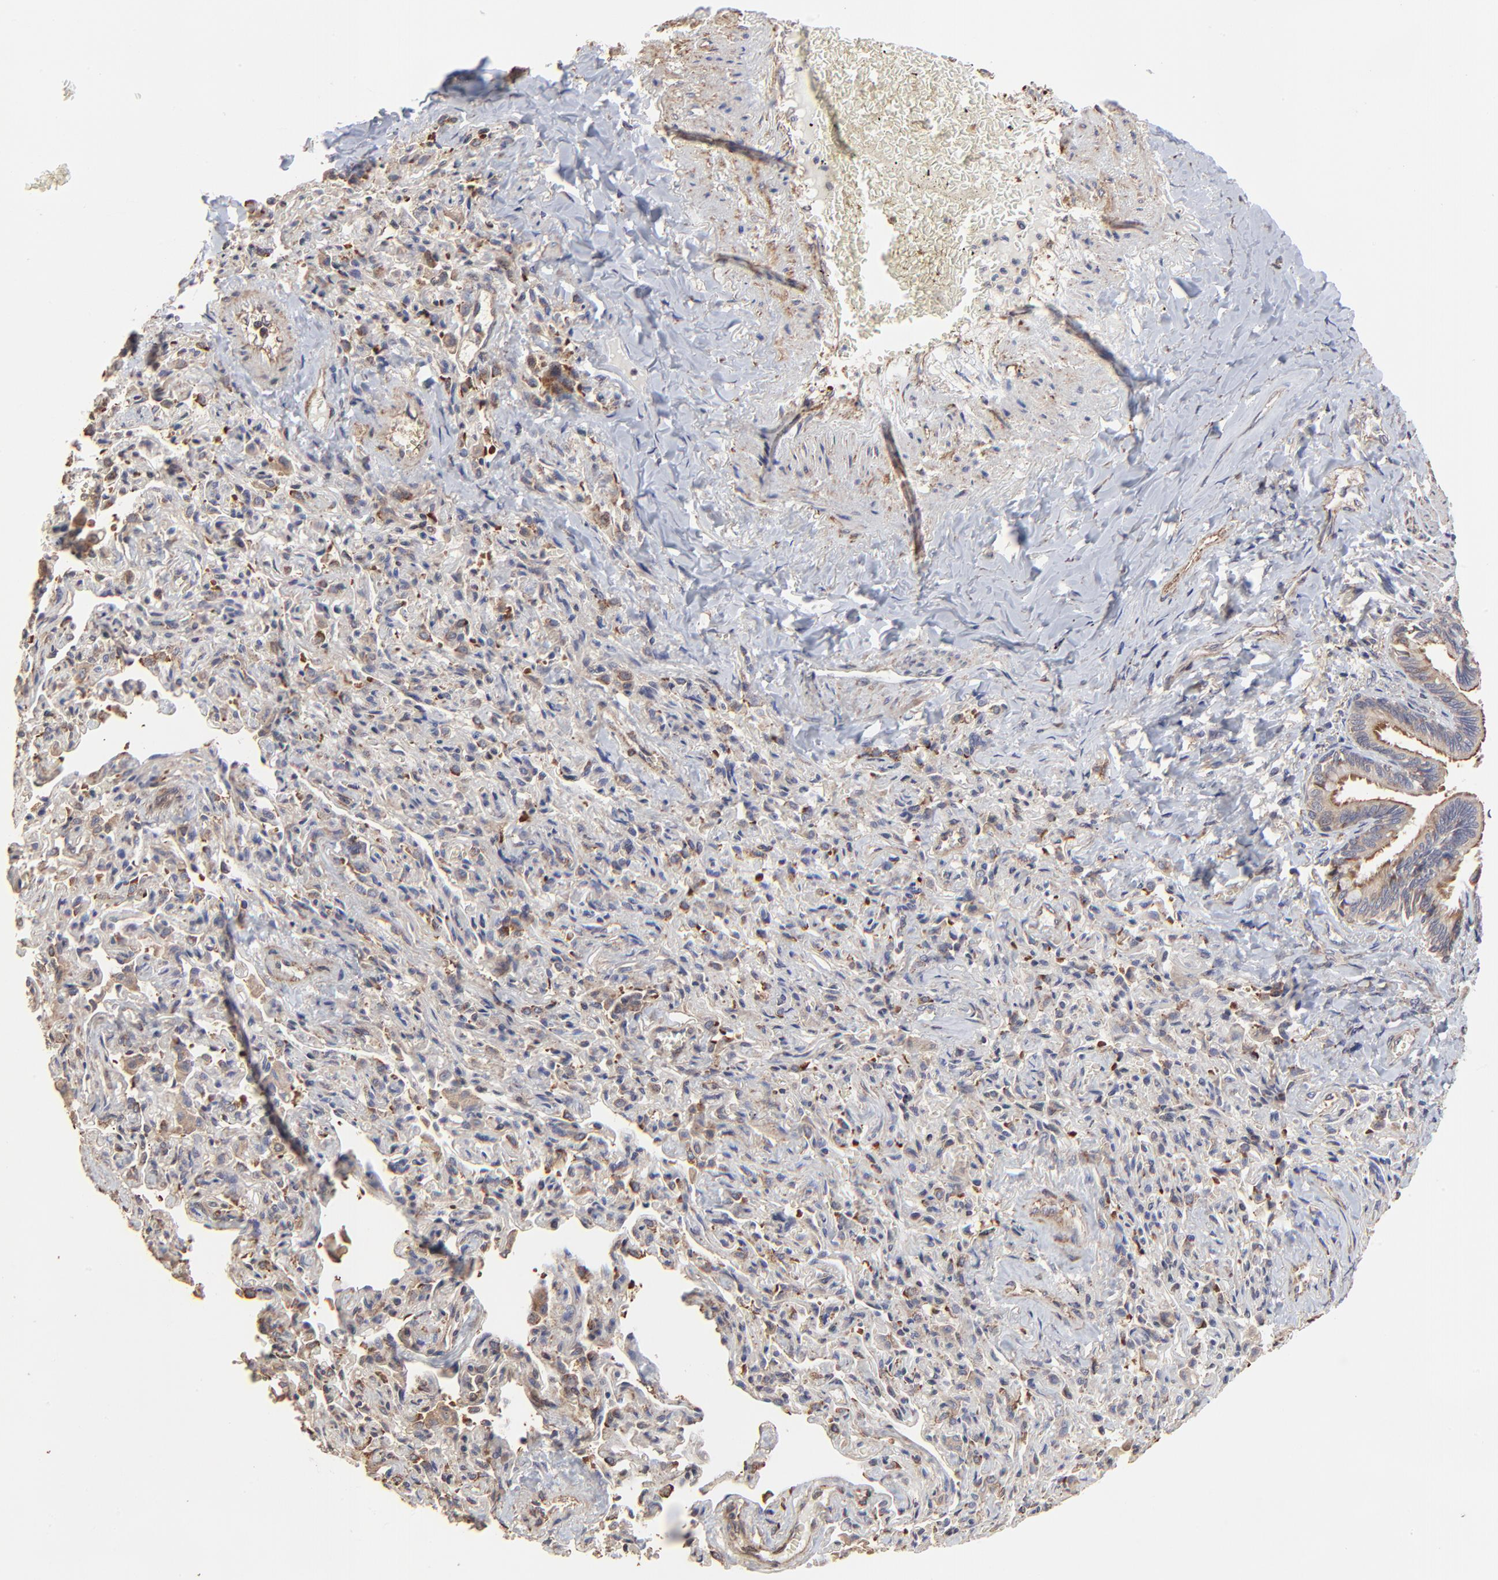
{"staining": {"intensity": "strong", "quantity": ">75%", "location": "cytoplasmic/membranous"}, "tissue": "bronchus", "cell_type": "Respiratory epithelial cells", "image_type": "normal", "snomed": [{"axis": "morphology", "description": "Normal tissue, NOS"}, {"axis": "topography", "description": "Lung"}], "caption": "DAB immunohistochemical staining of benign bronchus reveals strong cytoplasmic/membranous protein staining in approximately >75% of respiratory epithelial cells.", "gene": "ELP2", "patient": {"sex": "male", "age": 64}}